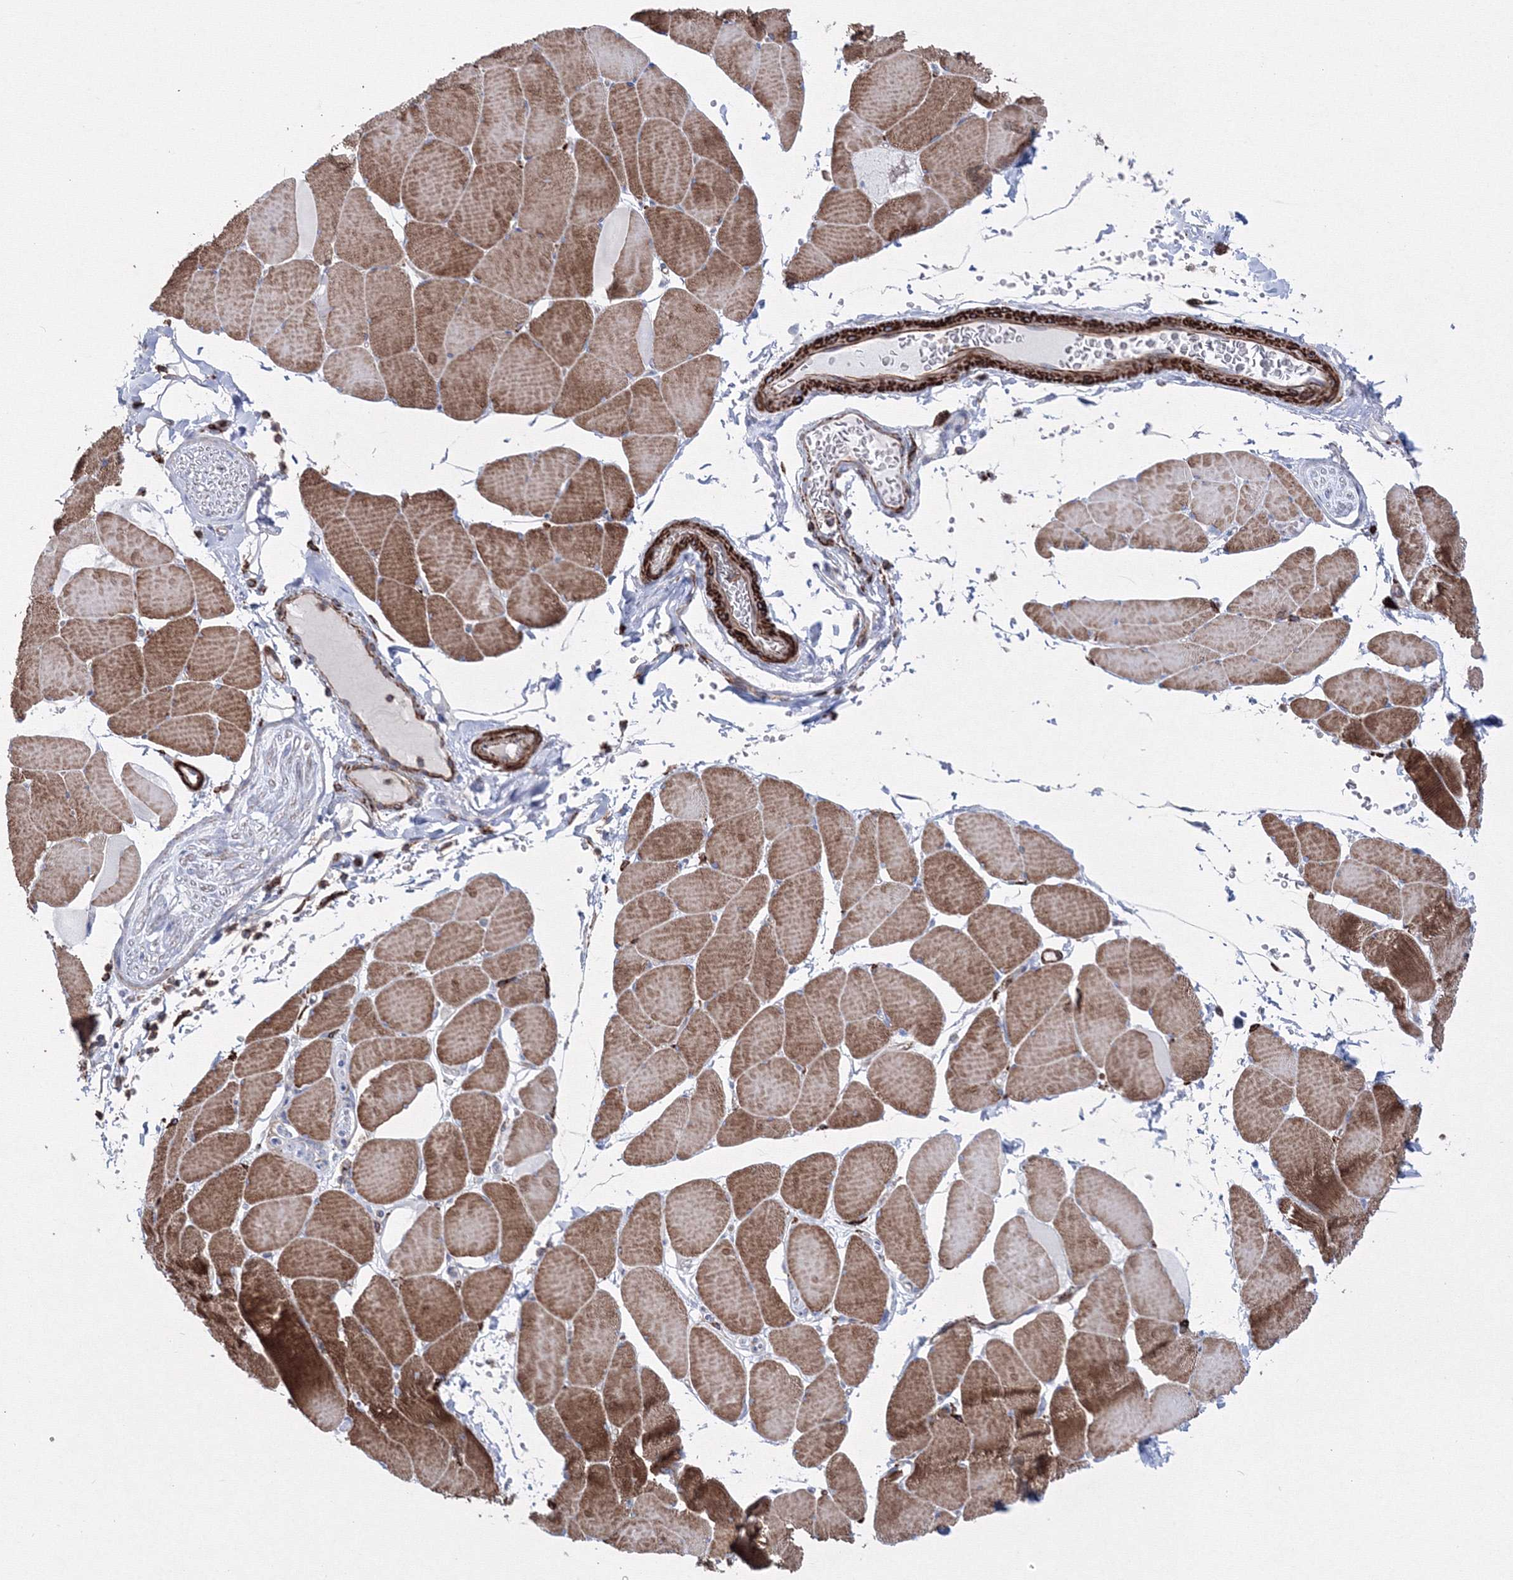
{"staining": {"intensity": "strong", "quantity": ">75%", "location": "cytoplasmic/membranous"}, "tissue": "skeletal muscle", "cell_type": "Myocytes", "image_type": "normal", "snomed": [{"axis": "morphology", "description": "Normal tissue, NOS"}, {"axis": "topography", "description": "Skeletal muscle"}, {"axis": "topography", "description": "Head-Neck"}], "caption": "Strong cytoplasmic/membranous staining is present in approximately >75% of myocytes in normal skeletal muscle.", "gene": "GPR82", "patient": {"sex": "male", "age": 66}}